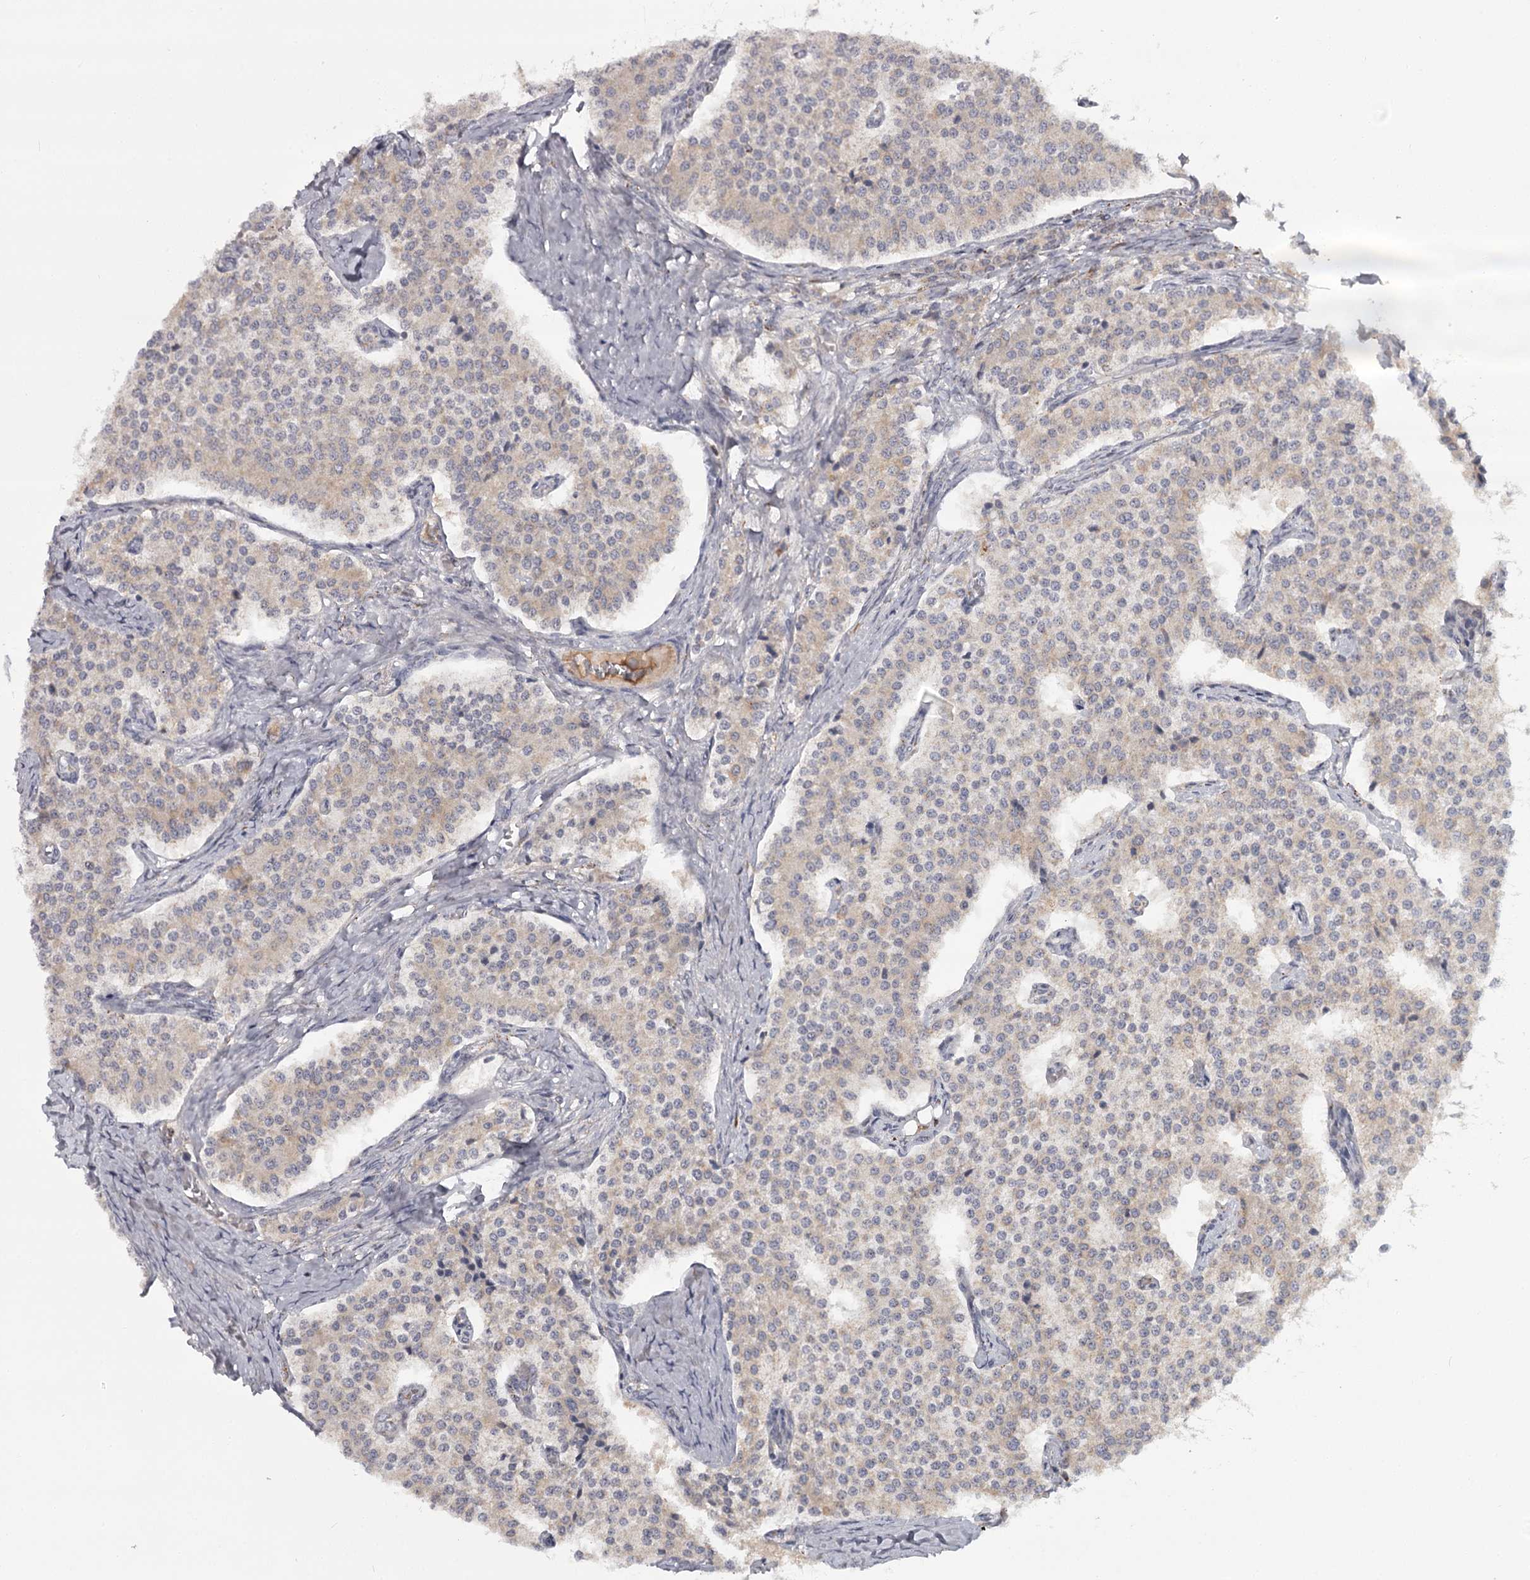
{"staining": {"intensity": "negative", "quantity": "none", "location": "none"}, "tissue": "carcinoid", "cell_type": "Tumor cells", "image_type": "cancer", "snomed": [{"axis": "morphology", "description": "Carcinoid, malignant, NOS"}, {"axis": "topography", "description": "Colon"}], "caption": "High power microscopy histopathology image of an IHC histopathology image of carcinoid, revealing no significant staining in tumor cells.", "gene": "CDC123", "patient": {"sex": "female", "age": 52}}